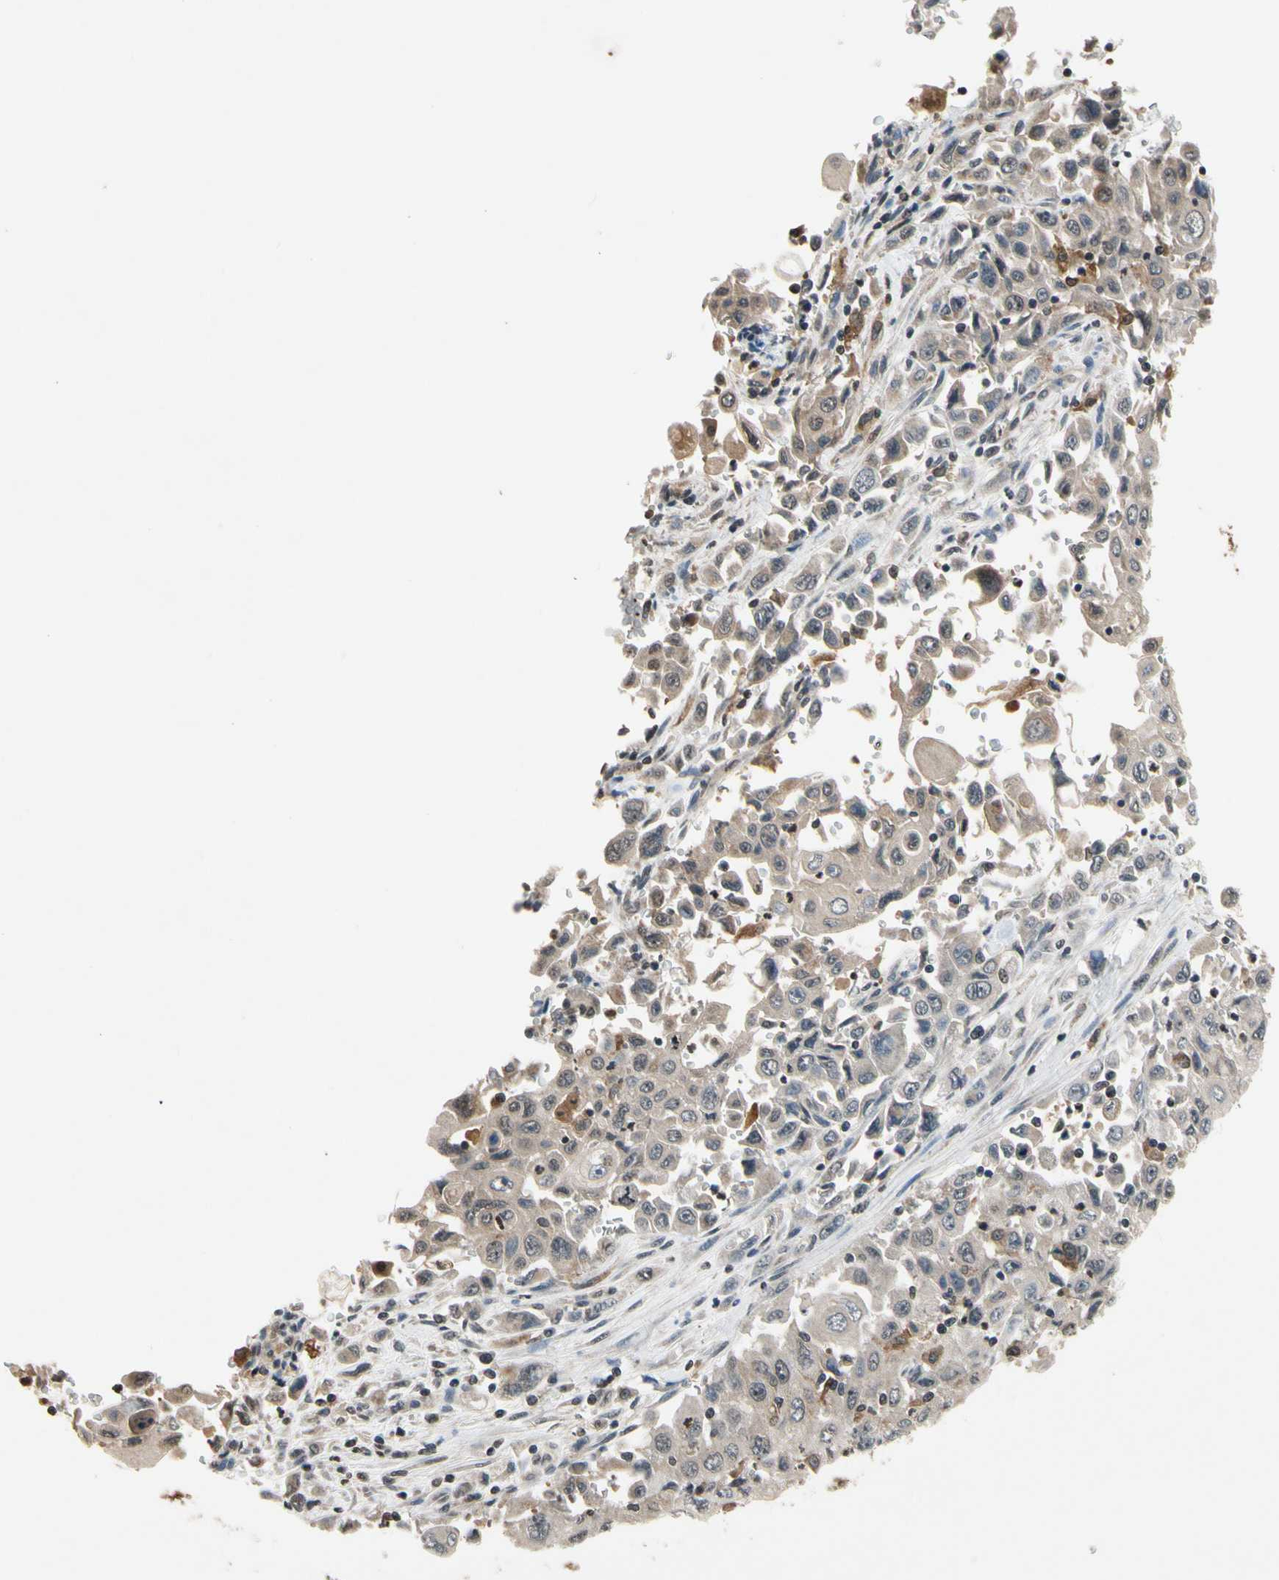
{"staining": {"intensity": "moderate", "quantity": ">75%", "location": "cytoplasmic/membranous"}, "tissue": "pancreatic cancer", "cell_type": "Tumor cells", "image_type": "cancer", "snomed": [{"axis": "morphology", "description": "Adenocarcinoma, NOS"}, {"axis": "topography", "description": "Pancreas"}], "caption": "Immunohistochemistry staining of pancreatic cancer (adenocarcinoma), which reveals medium levels of moderate cytoplasmic/membranous staining in about >75% of tumor cells indicating moderate cytoplasmic/membranous protein staining. The staining was performed using DAB (brown) for protein detection and nuclei were counterstained in hematoxylin (blue).", "gene": "GCLC", "patient": {"sex": "male", "age": 70}}